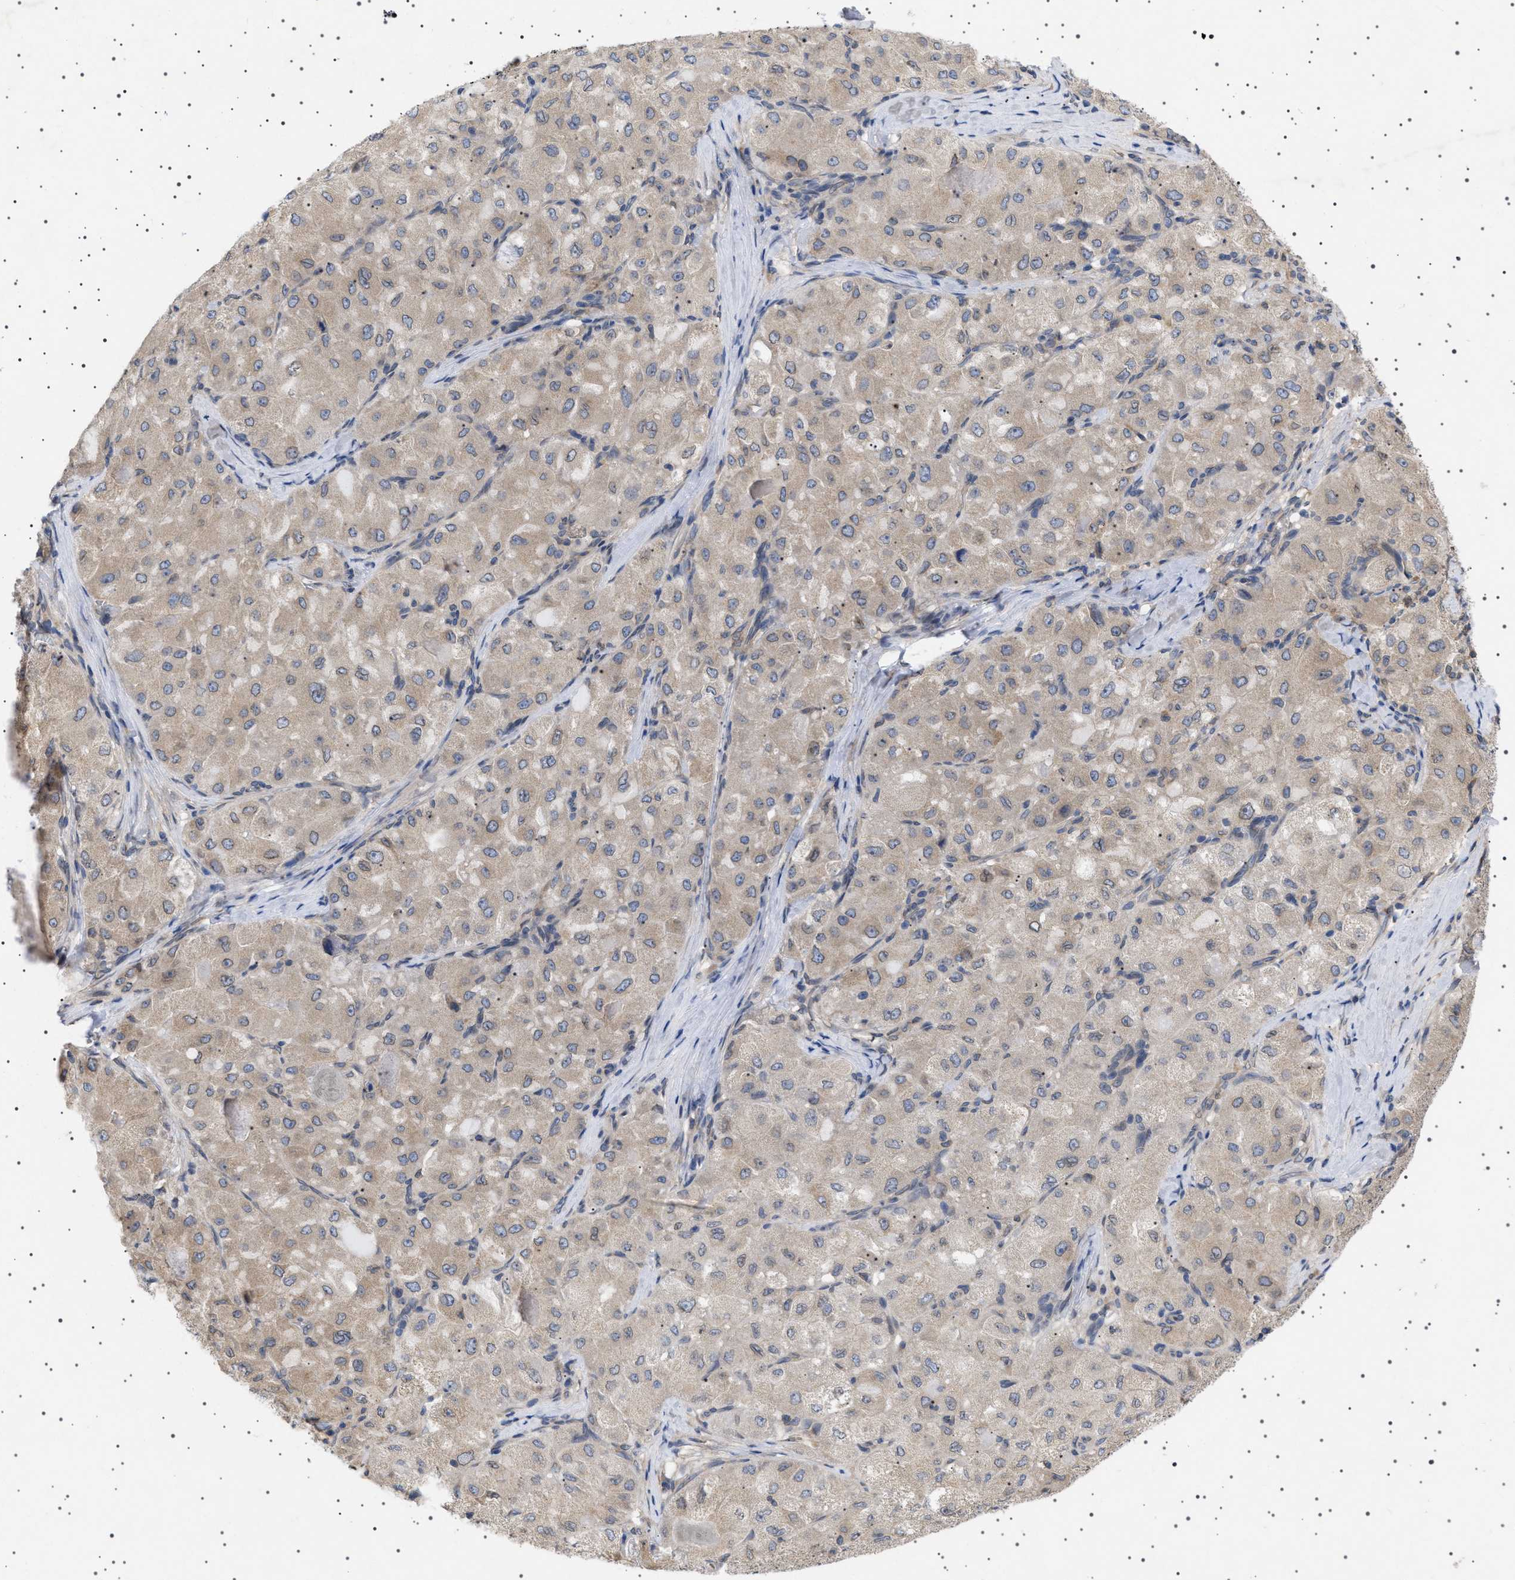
{"staining": {"intensity": "weak", "quantity": ">75%", "location": "cytoplasmic/membranous,nuclear"}, "tissue": "liver cancer", "cell_type": "Tumor cells", "image_type": "cancer", "snomed": [{"axis": "morphology", "description": "Carcinoma, Hepatocellular, NOS"}, {"axis": "topography", "description": "Liver"}], "caption": "The histopathology image reveals immunohistochemical staining of liver cancer (hepatocellular carcinoma). There is weak cytoplasmic/membranous and nuclear expression is present in about >75% of tumor cells.", "gene": "NUP93", "patient": {"sex": "male", "age": 80}}